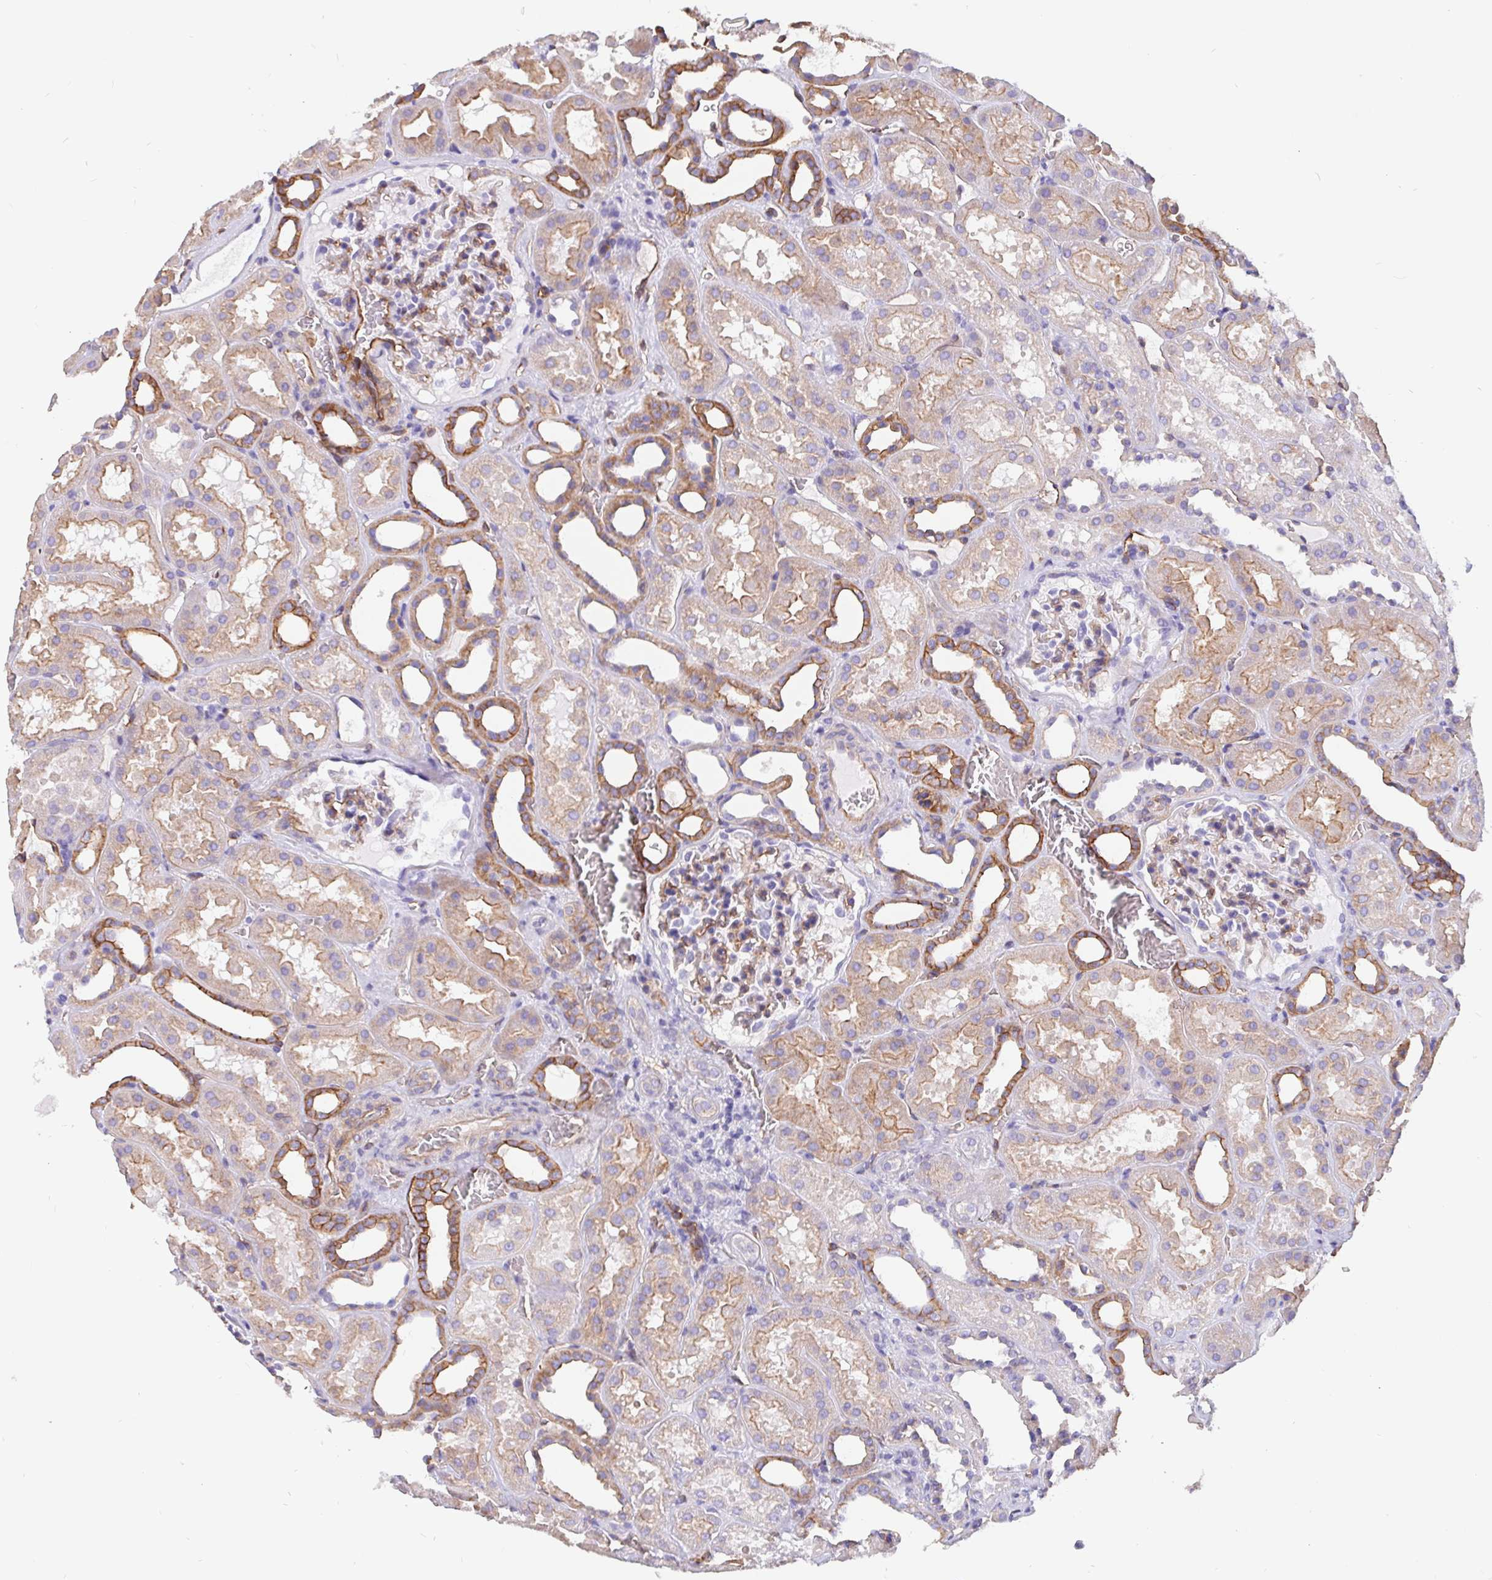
{"staining": {"intensity": "moderate", "quantity": "25%-75%", "location": "cytoplasmic/membranous"}, "tissue": "kidney", "cell_type": "Cells in glomeruli", "image_type": "normal", "snomed": [{"axis": "morphology", "description": "Normal tissue, NOS"}, {"axis": "topography", "description": "Kidney"}], "caption": "DAB (3,3'-diaminobenzidine) immunohistochemical staining of benign human kidney reveals moderate cytoplasmic/membranous protein staining in about 25%-75% of cells in glomeruli. (Stains: DAB (3,3'-diaminobenzidine) in brown, nuclei in blue, Microscopy: brightfield microscopy at high magnification).", "gene": "LIMCH1", "patient": {"sex": "female", "age": 41}}